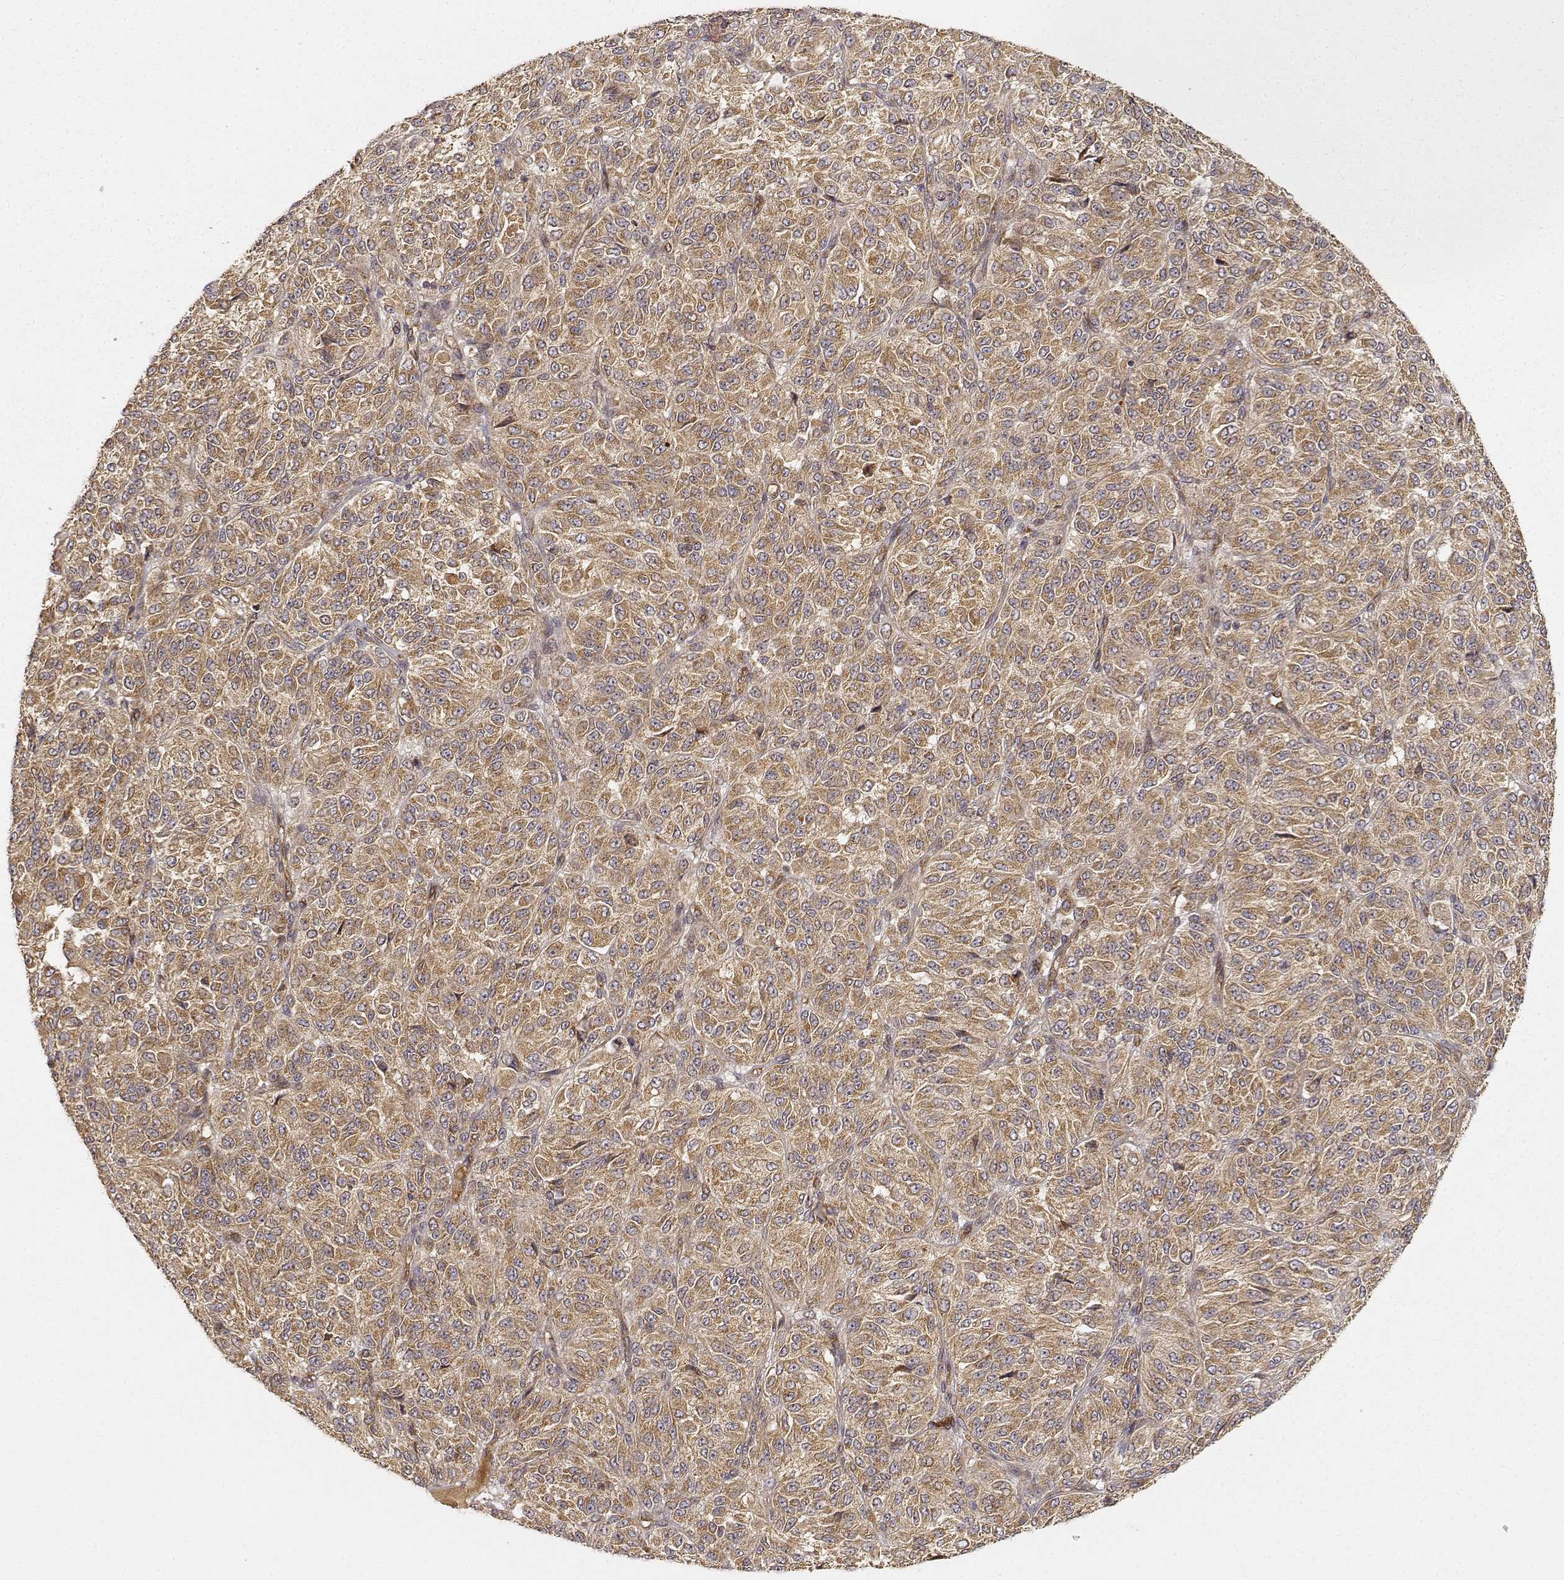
{"staining": {"intensity": "moderate", "quantity": ">75%", "location": "cytoplasmic/membranous"}, "tissue": "melanoma", "cell_type": "Tumor cells", "image_type": "cancer", "snomed": [{"axis": "morphology", "description": "Malignant melanoma, Metastatic site"}, {"axis": "topography", "description": "Brain"}], "caption": "IHC image of neoplastic tissue: human melanoma stained using IHC demonstrates medium levels of moderate protein expression localized specifically in the cytoplasmic/membranous of tumor cells, appearing as a cytoplasmic/membranous brown color.", "gene": "CDK5RAP2", "patient": {"sex": "female", "age": 56}}